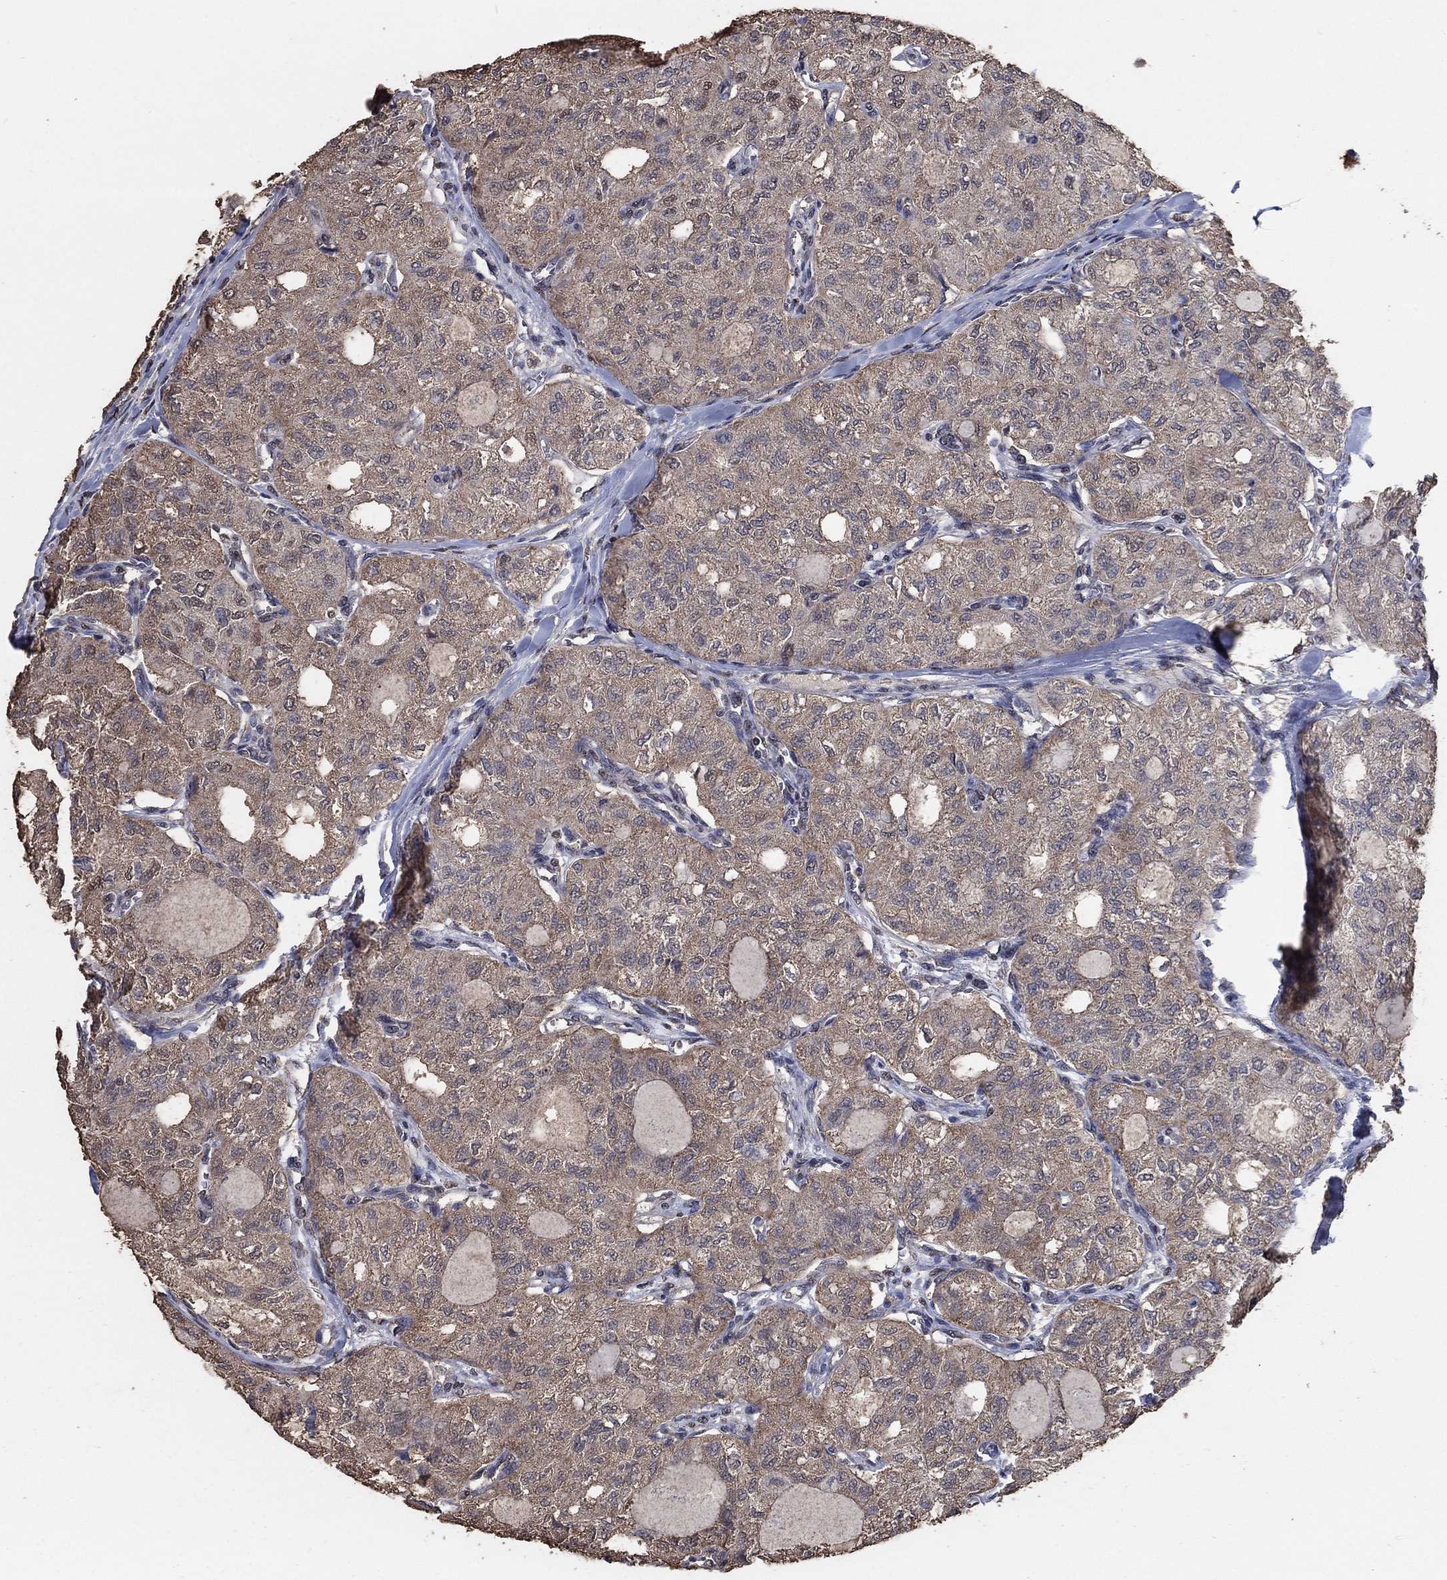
{"staining": {"intensity": "weak", "quantity": ">75%", "location": "cytoplasmic/membranous"}, "tissue": "thyroid cancer", "cell_type": "Tumor cells", "image_type": "cancer", "snomed": [{"axis": "morphology", "description": "Follicular adenoma carcinoma, NOS"}, {"axis": "topography", "description": "Thyroid gland"}], "caption": "Immunohistochemical staining of thyroid cancer (follicular adenoma carcinoma) exhibits low levels of weak cytoplasmic/membranous expression in approximately >75% of tumor cells.", "gene": "MRPS24", "patient": {"sex": "male", "age": 75}}